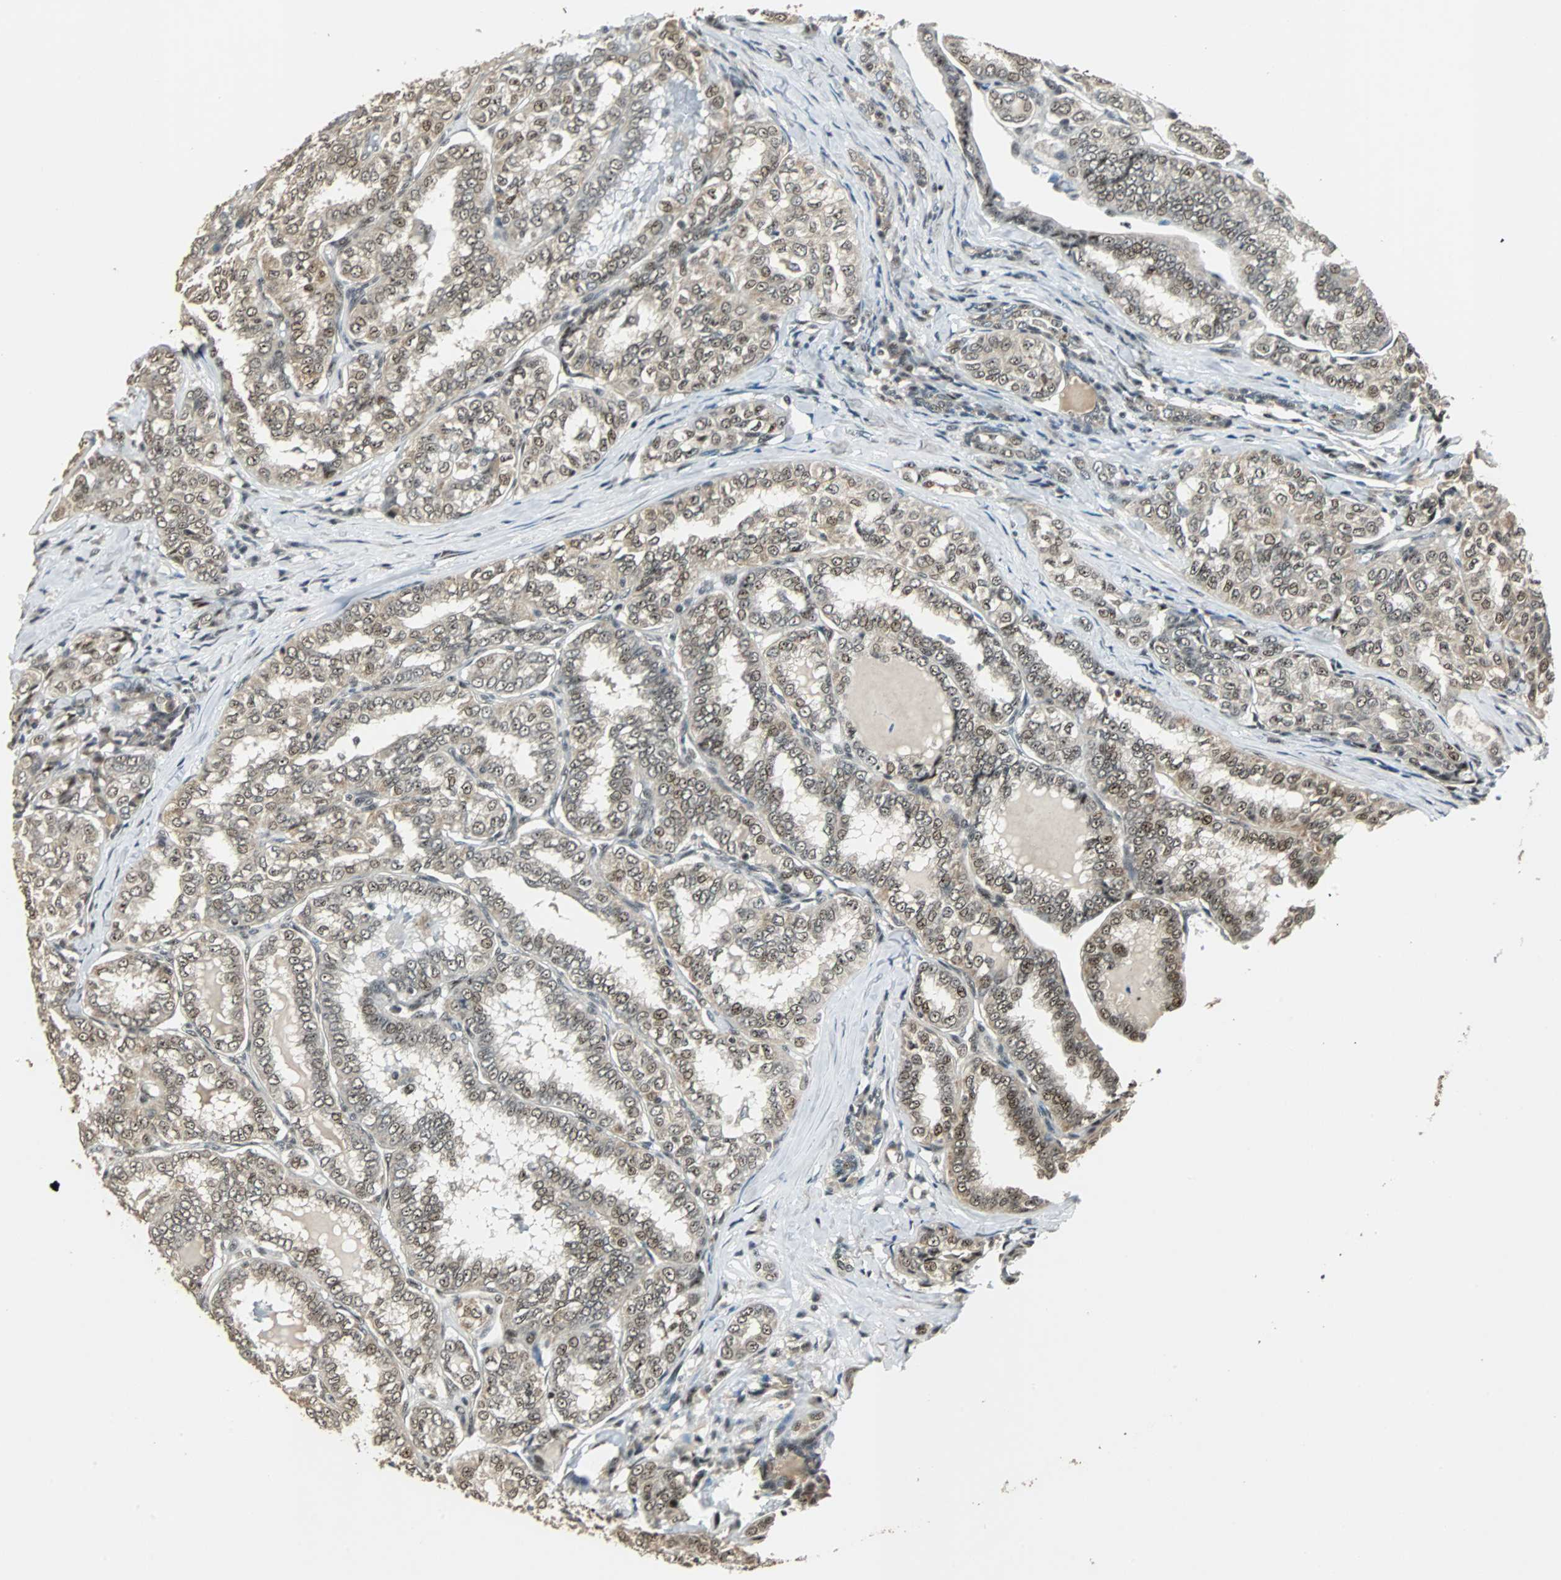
{"staining": {"intensity": "moderate", "quantity": ">75%", "location": "nuclear"}, "tissue": "thyroid cancer", "cell_type": "Tumor cells", "image_type": "cancer", "snomed": [{"axis": "morphology", "description": "Papillary adenocarcinoma, NOS"}, {"axis": "topography", "description": "Thyroid gland"}], "caption": "Human thyroid cancer (papillary adenocarcinoma) stained with a protein marker shows moderate staining in tumor cells.", "gene": "MED4", "patient": {"sex": "female", "age": 30}}